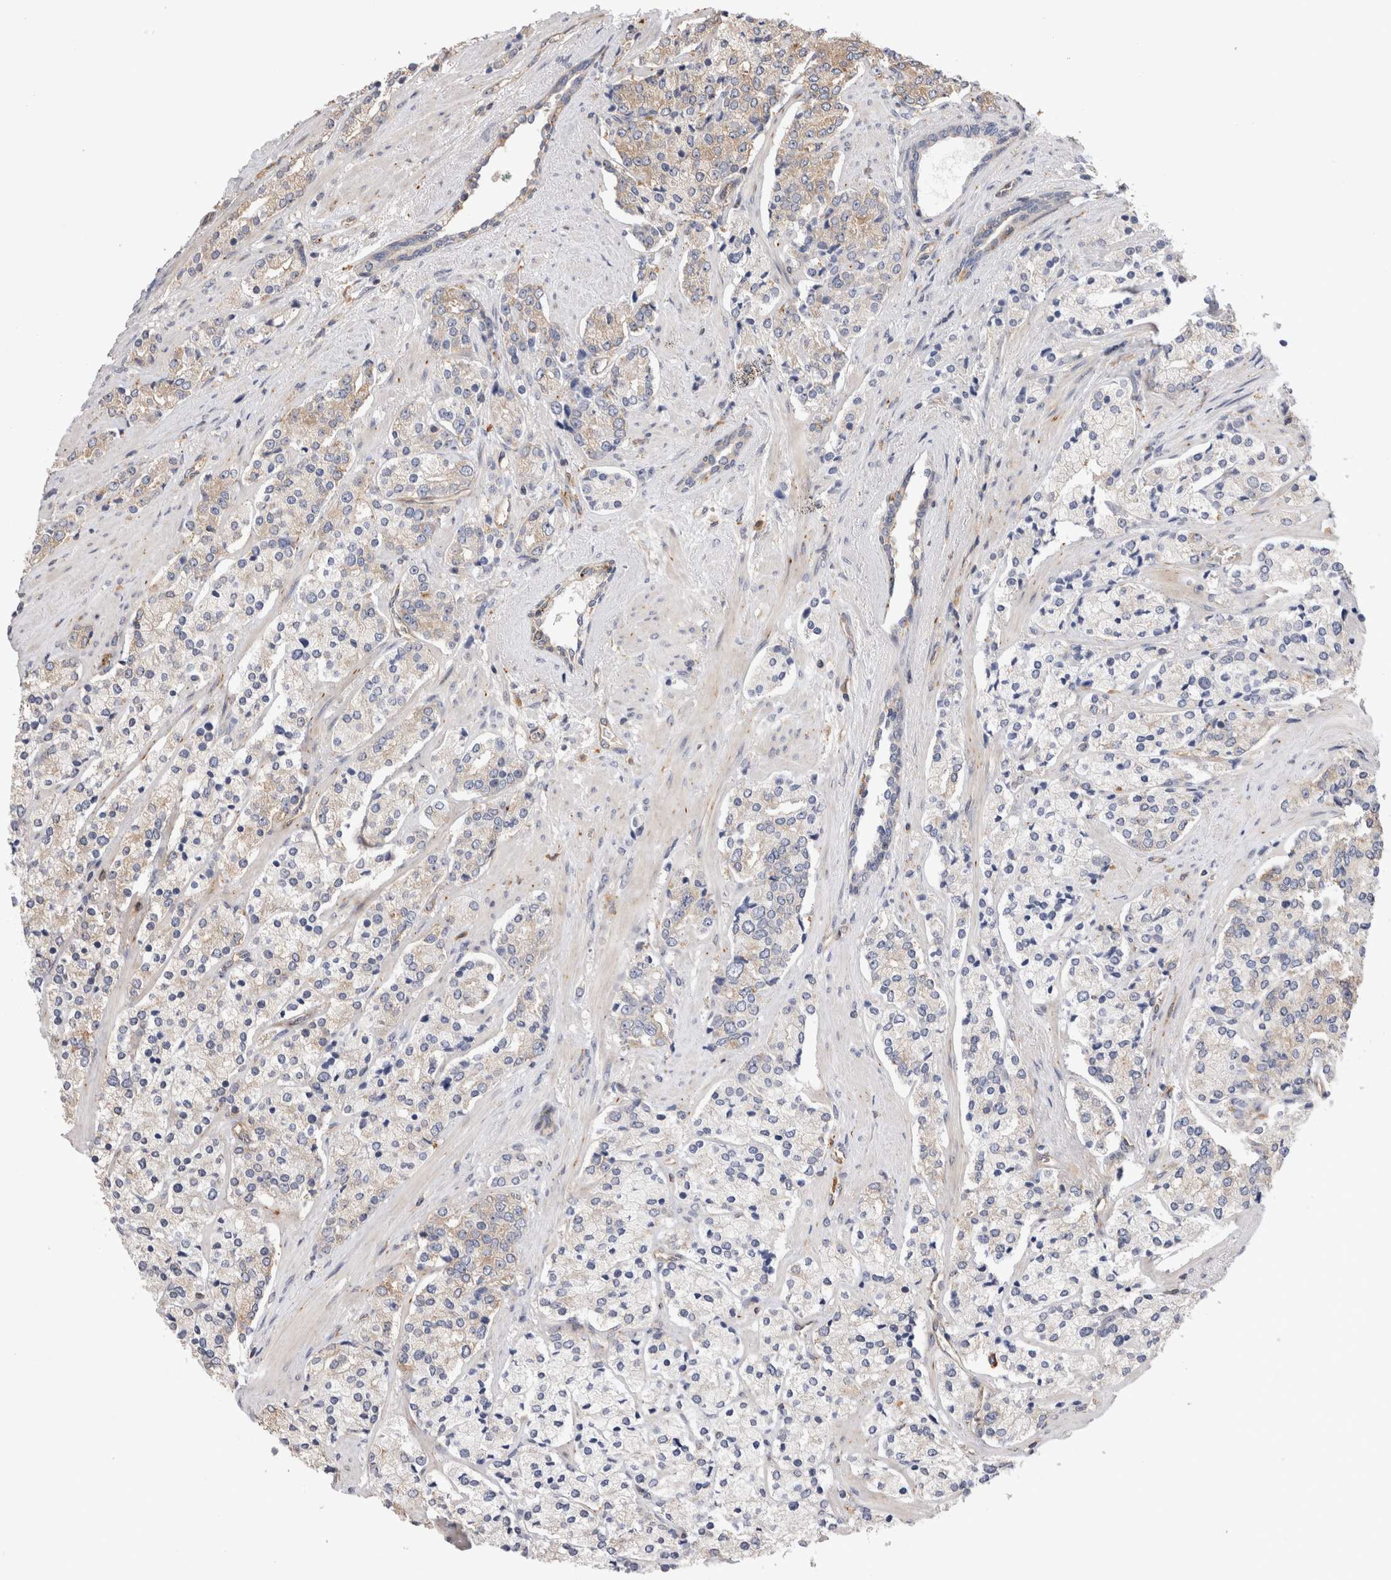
{"staining": {"intensity": "weak", "quantity": "<25%", "location": "cytoplasmic/membranous"}, "tissue": "prostate cancer", "cell_type": "Tumor cells", "image_type": "cancer", "snomed": [{"axis": "morphology", "description": "Adenocarcinoma, High grade"}, {"axis": "topography", "description": "Prostate"}], "caption": "Immunohistochemical staining of human high-grade adenocarcinoma (prostate) demonstrates no significant staining in tumor cells.", "gene": "BNIP2", "patient": {"sex": "male", "age": 71}}